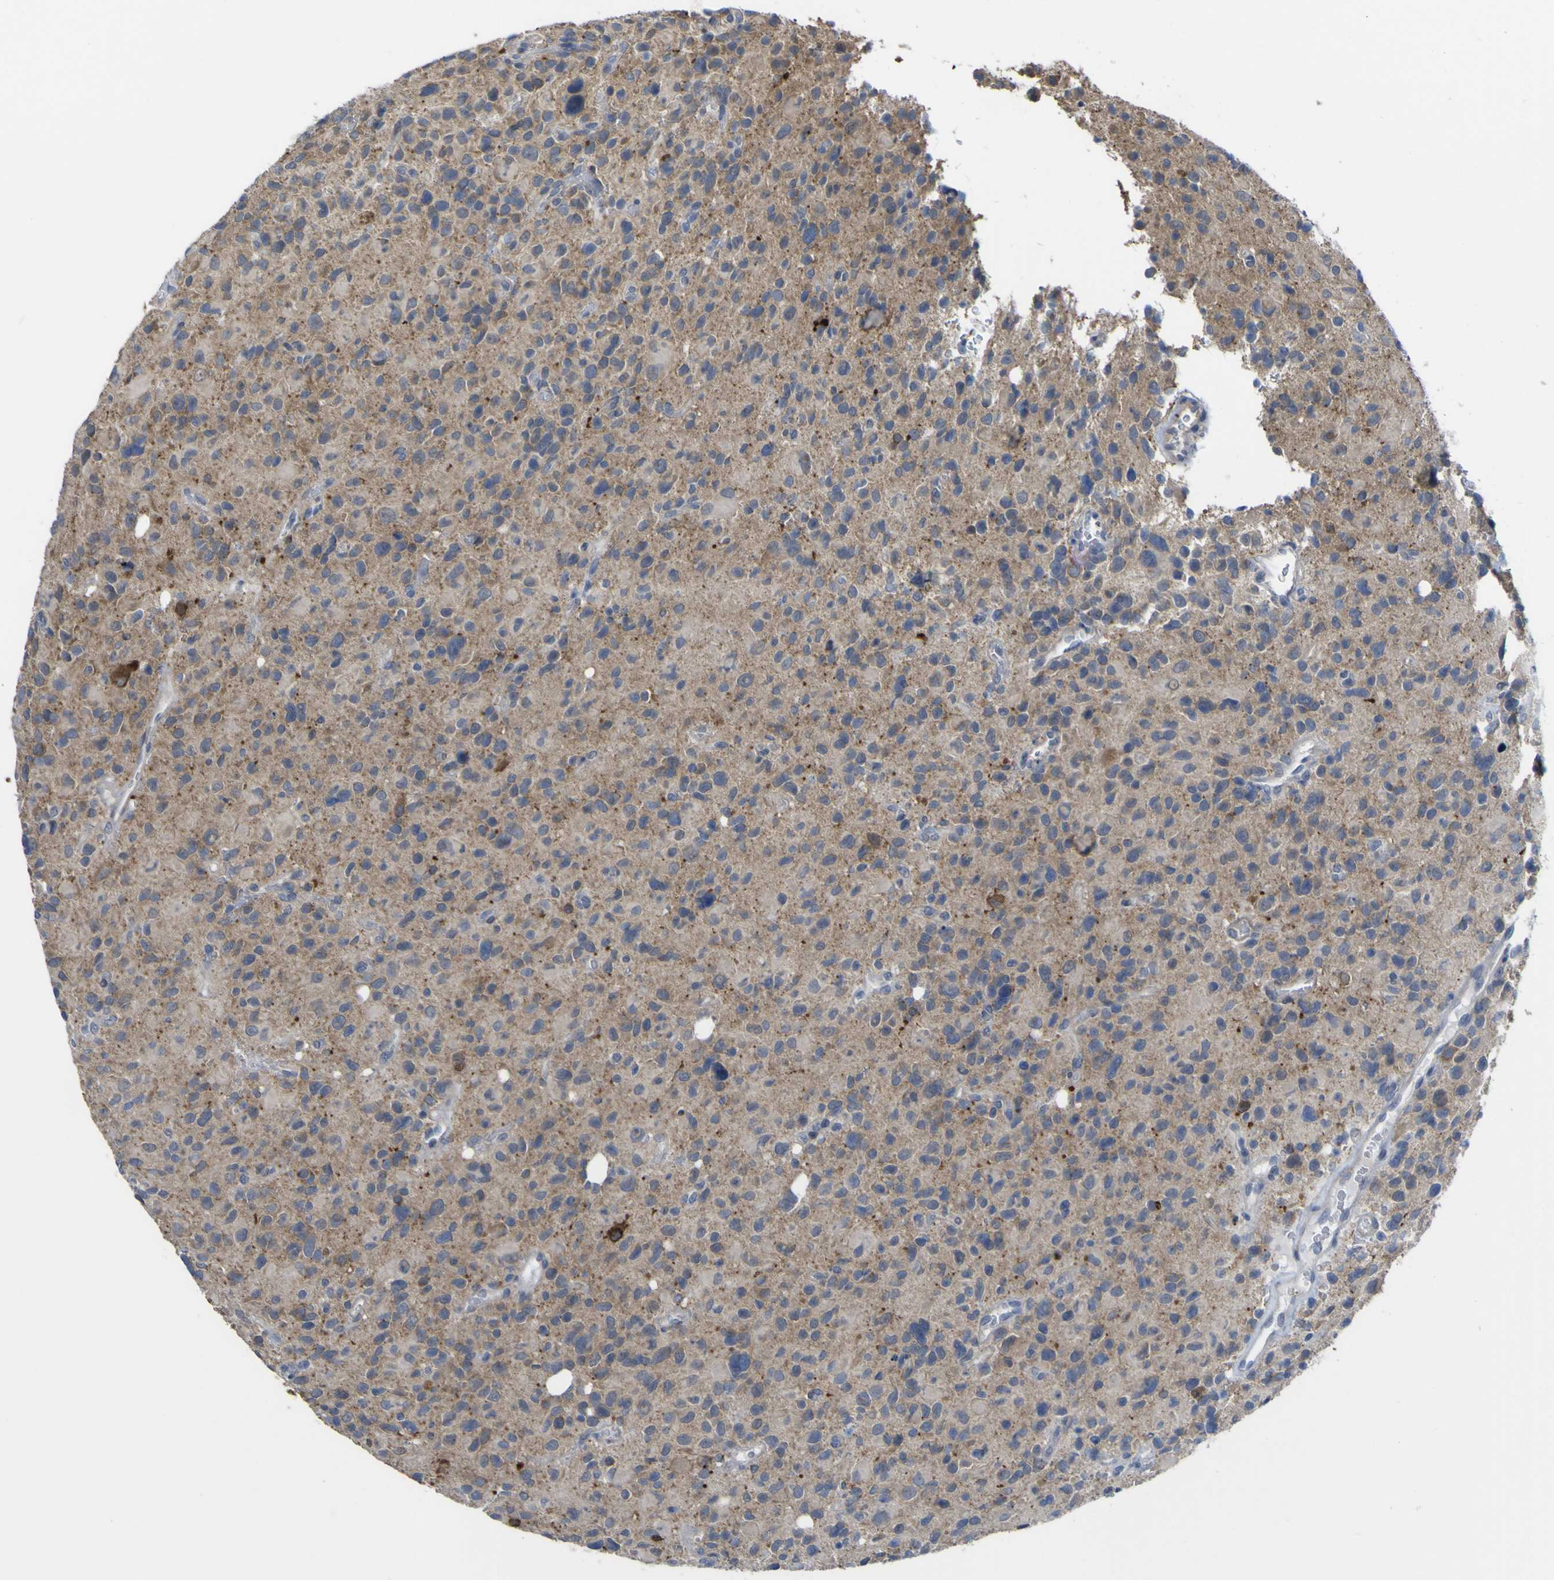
{"staining": {"intensity": "moderate", "quantity": "<25%", "location": "cytoplasmic/membranous"}, "tissue": "glioma", "cell_type": "Tumor cells", "image_type": "cancer", "snomed": [{"axis": "morphology", "description": "Glioma, malignant, High grade"}, {"axis": "topography", "description": "Brain"}], "caption": "Tumor cells display moderate cytoplasmic/membranous positivity in approximately <25% of cells in malignant glioma (high-grade). The staining was performed using DAB to visualize the protein expression in brown, while the nuclei were stained in blue with hematoxylin (Magnification: 20x).", "gene": "TNFRSF11A", "patient": {"sex": "male", "age": 48}}